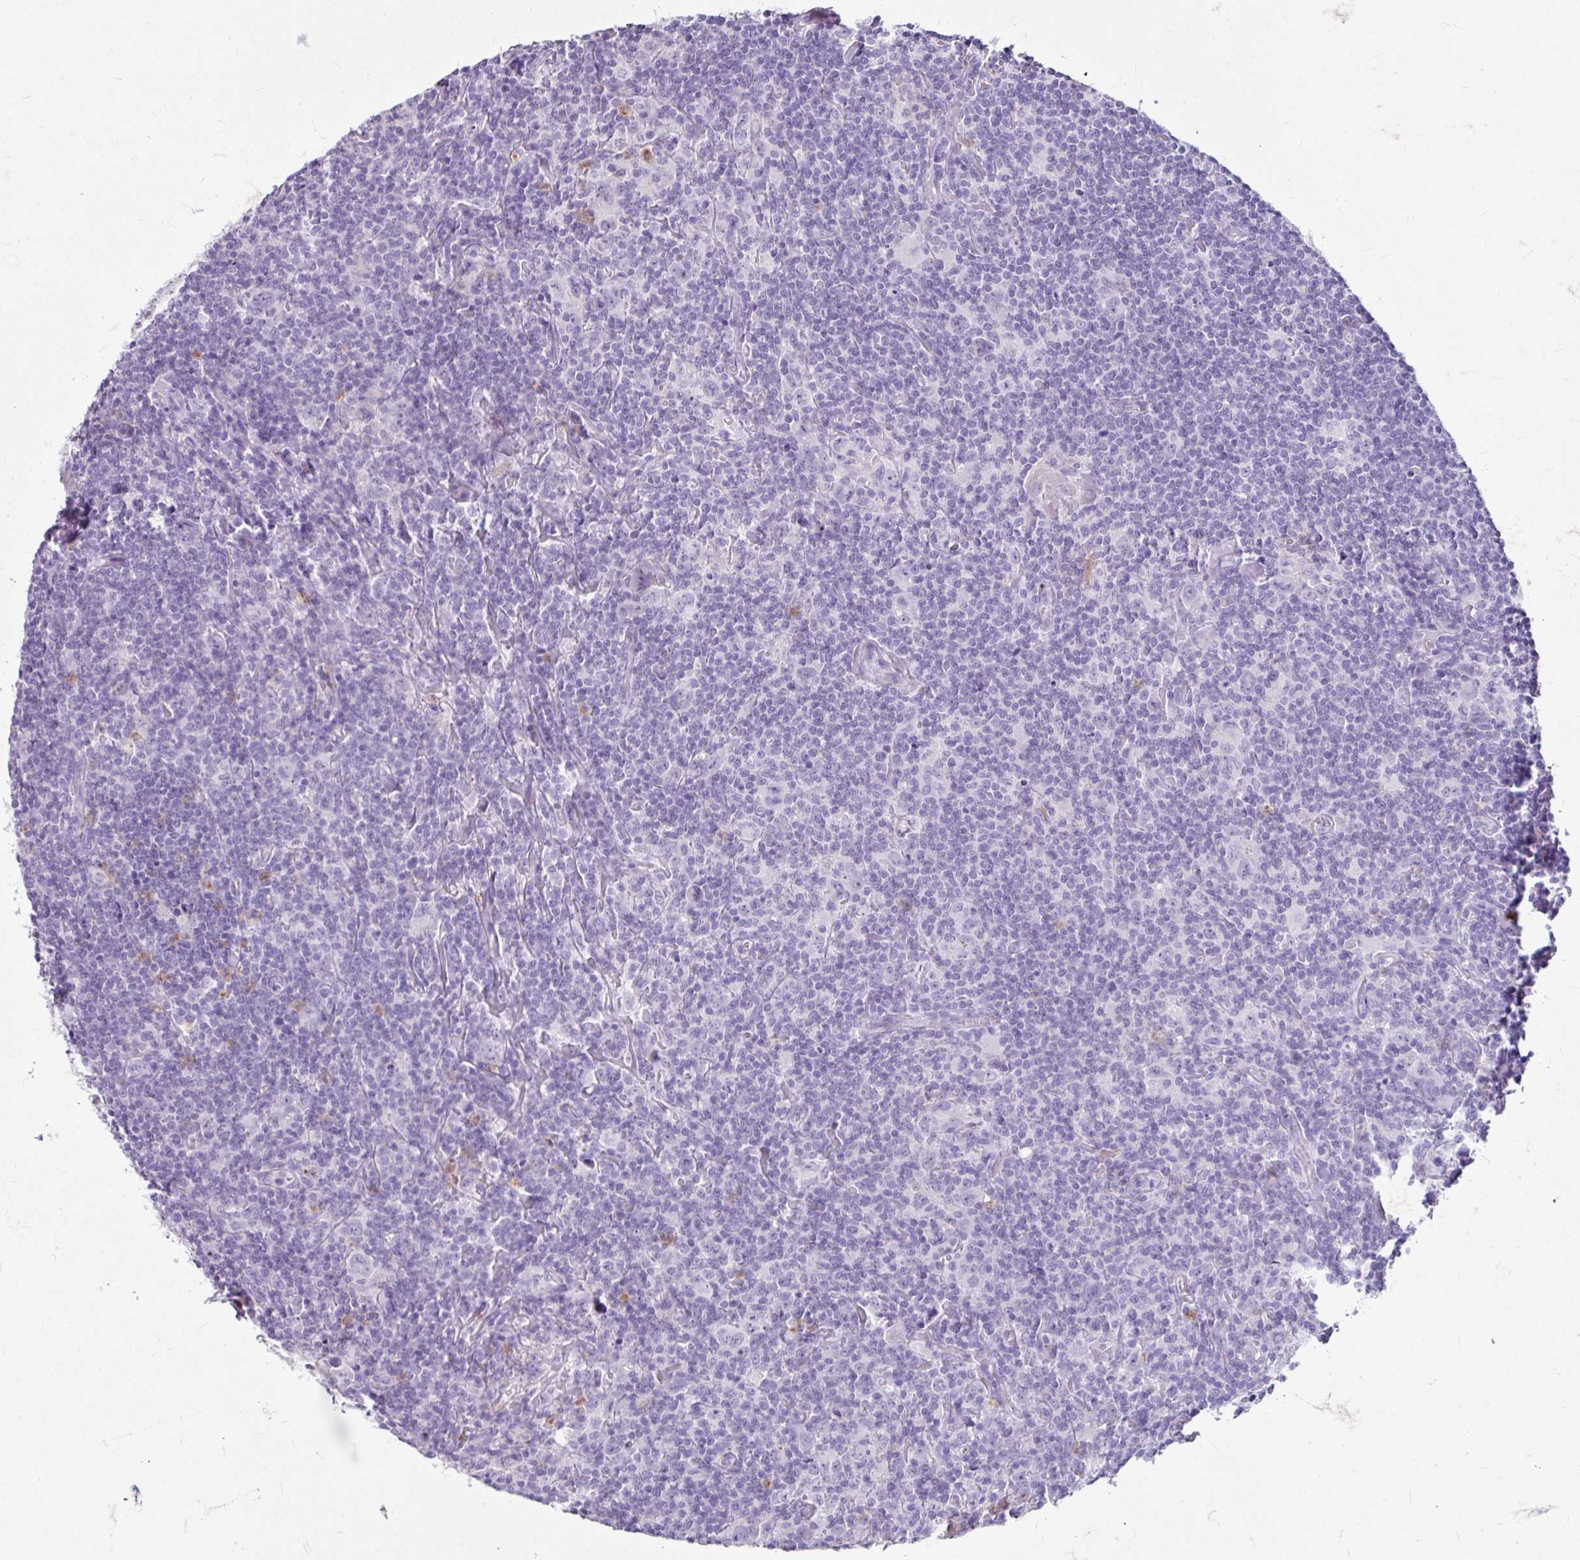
{"staining": {"intensity": "negative", "quantity": "none", "location": "none"}, "tissue": "lymphoma", "cell_type": "Tumor cells", "image_type": "cancer", "snomed": [{"axis": "morphology", "description": "Hodgkin's disease, NOS"}, {"axis": "topography", "description": "Lymph node"}], "caption": "An immunohistochemistry photomicrograph of Hodgkin's disease is shown. There is no staining in tumor cells of Hodgkin's disease.", "gene": "ANKRD1", "patient": {"sex": "female", "age": 18}}